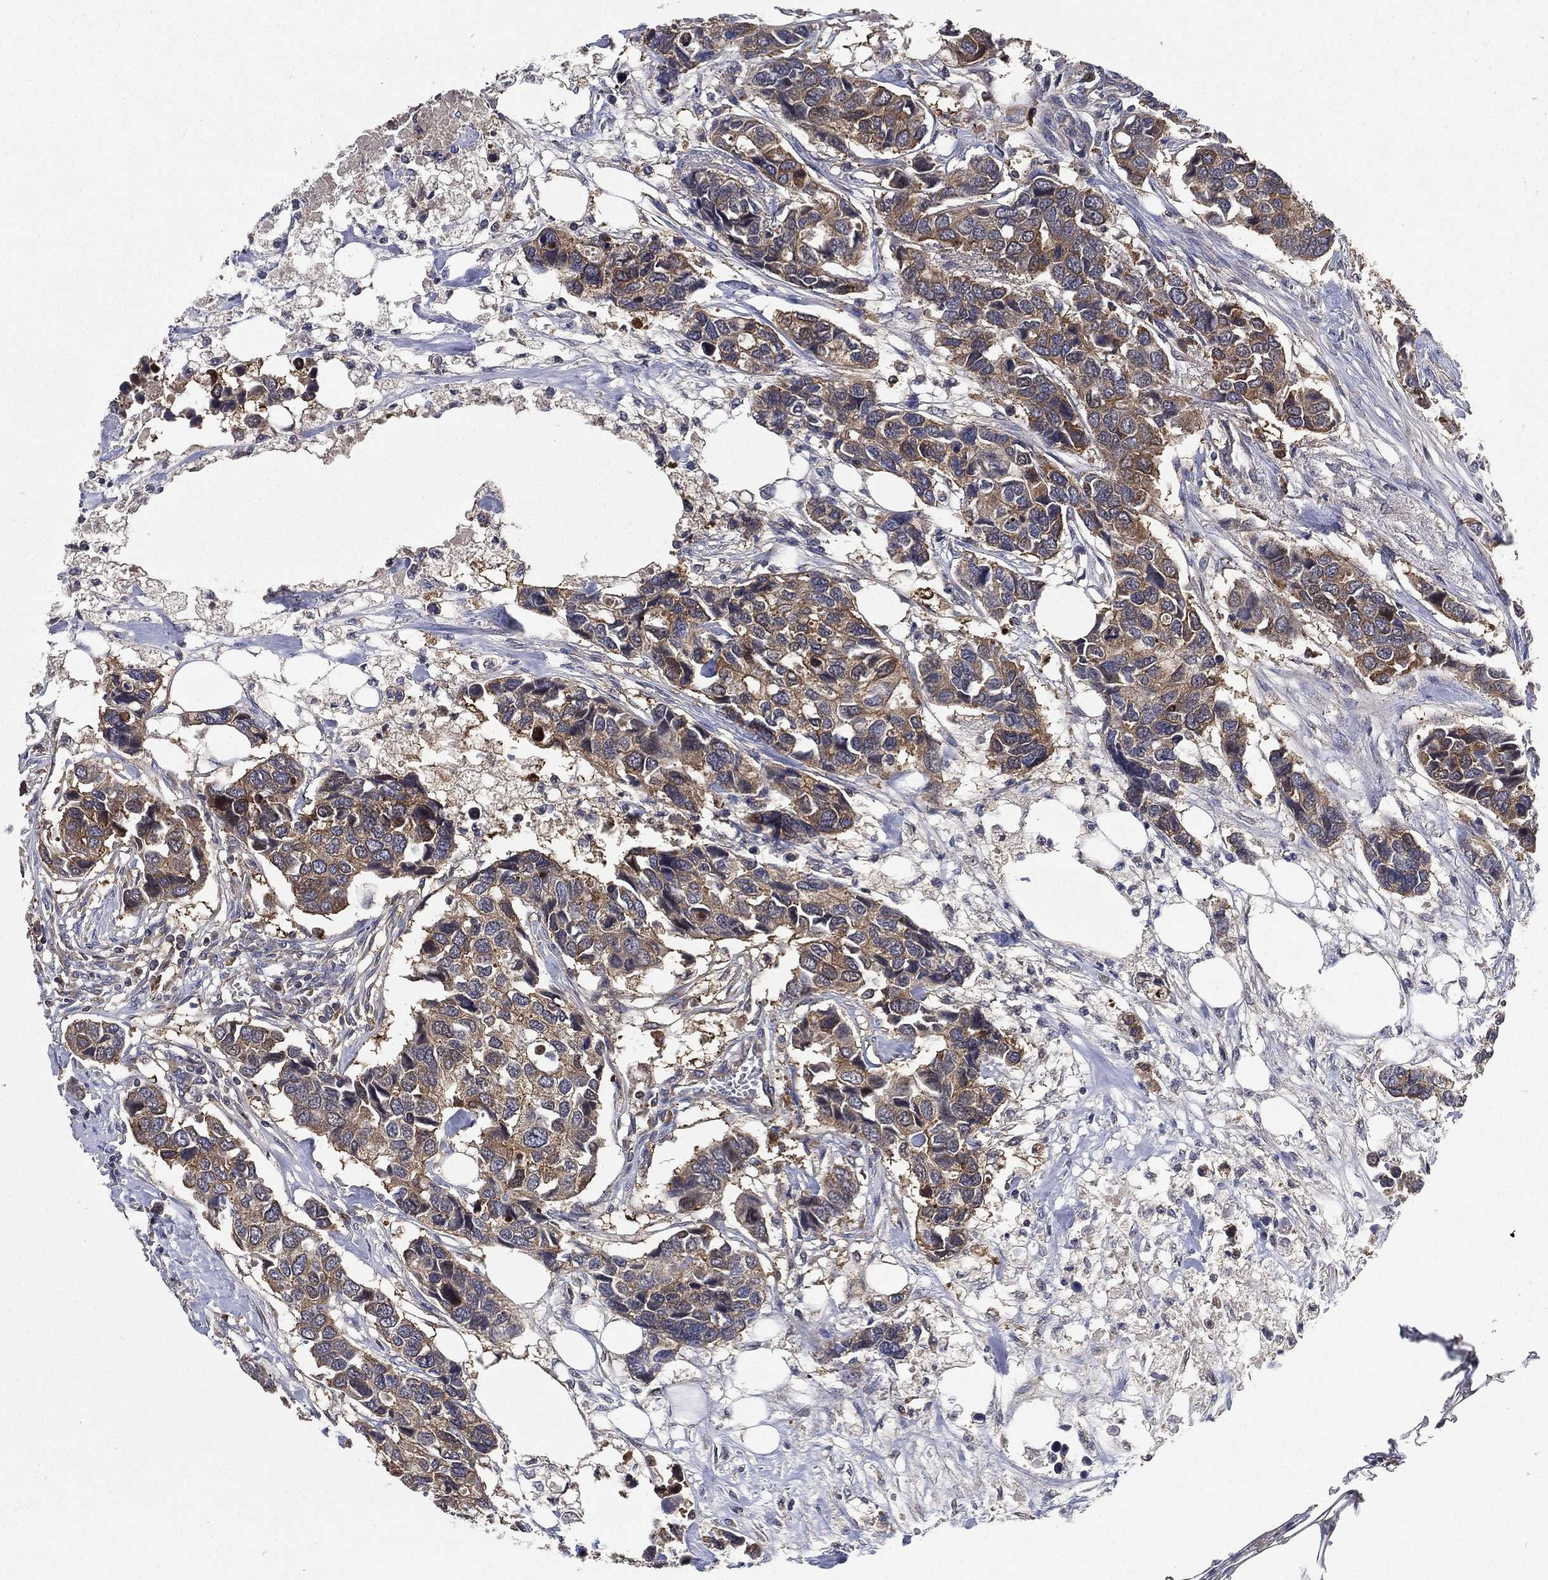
{"staining": {"intensity": "moderate", "quantity": ">75%", "location": "cytoplasmic/membranous"}, "tissue": "breast cancer", "cell_type": "Tumor cells", "image_type": "cancer", "snomed": [{"axis": "morphology", "description": "Duct carcinoma"}, {"axis": "topography", "description": "Breast"}], "caption": "Tumor cells exhibit moderate cytoplasmic/membranous positivity in about >75% of cells in infiltrating ductal carcinoma (breast).", "gene": "SMPD3", "patient": {"sex": "female", "age": 83}}